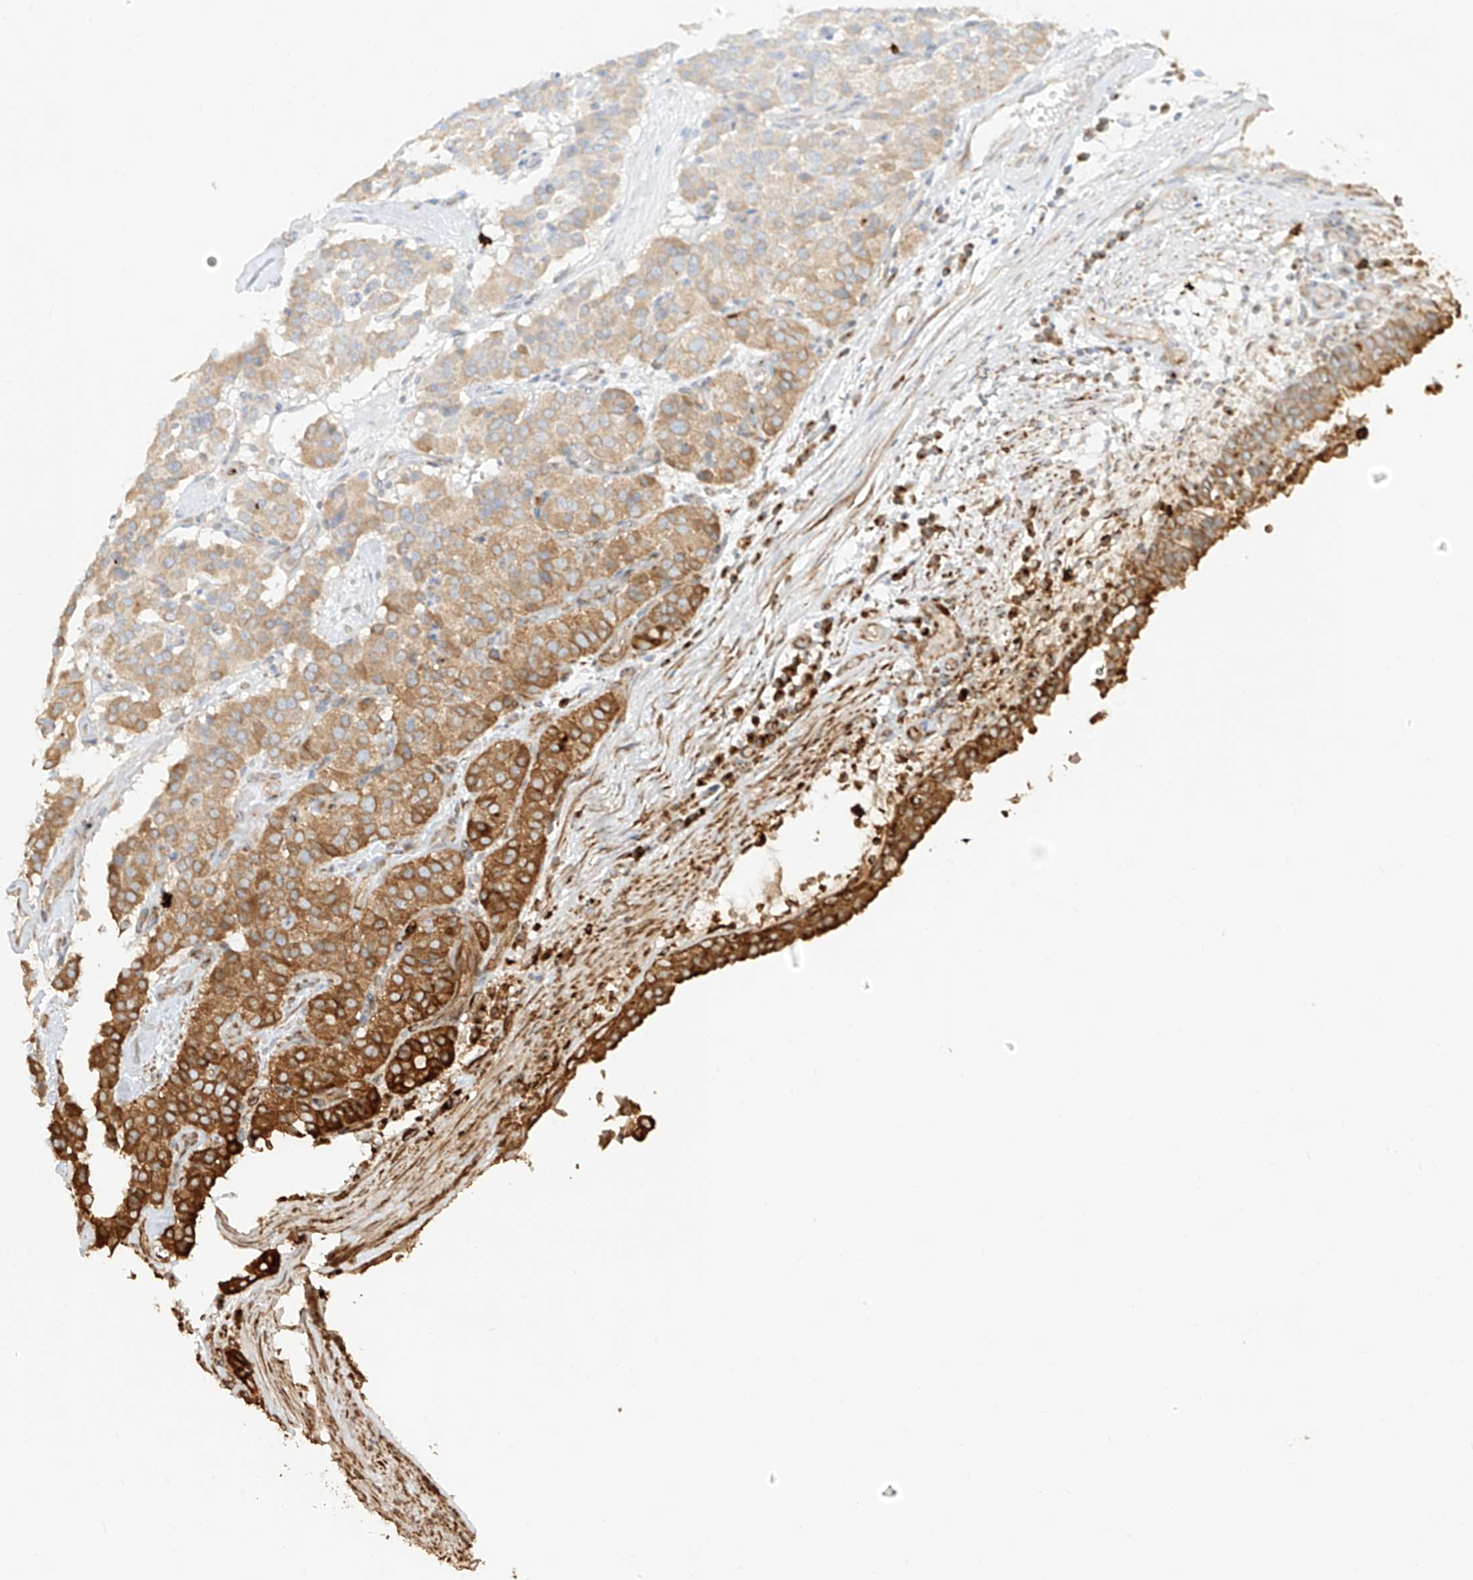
{"staining": {"intensity": "strong", "quantity": "25%-75%", "location": "cytoplasmic/membranous"}, "tissue": "carcinoid", "cell_type": "Tumor cells", "image_type": "cancer", "snomed": [{"axis": "morphology", "description": "Carcinoid, malignant, NOS"}, {"axis": "topography", "description": "Lung"}], "caption": "High-power microscopy captured an immunohistochemistry (IHC) image of carcinoid (malignant), revealing strong cytoplasmic/membranous positivity in approximately 25%-75% of tumor cells.", "gene": "EFNB1", "patient": {"sex": "male", "age": 30}}